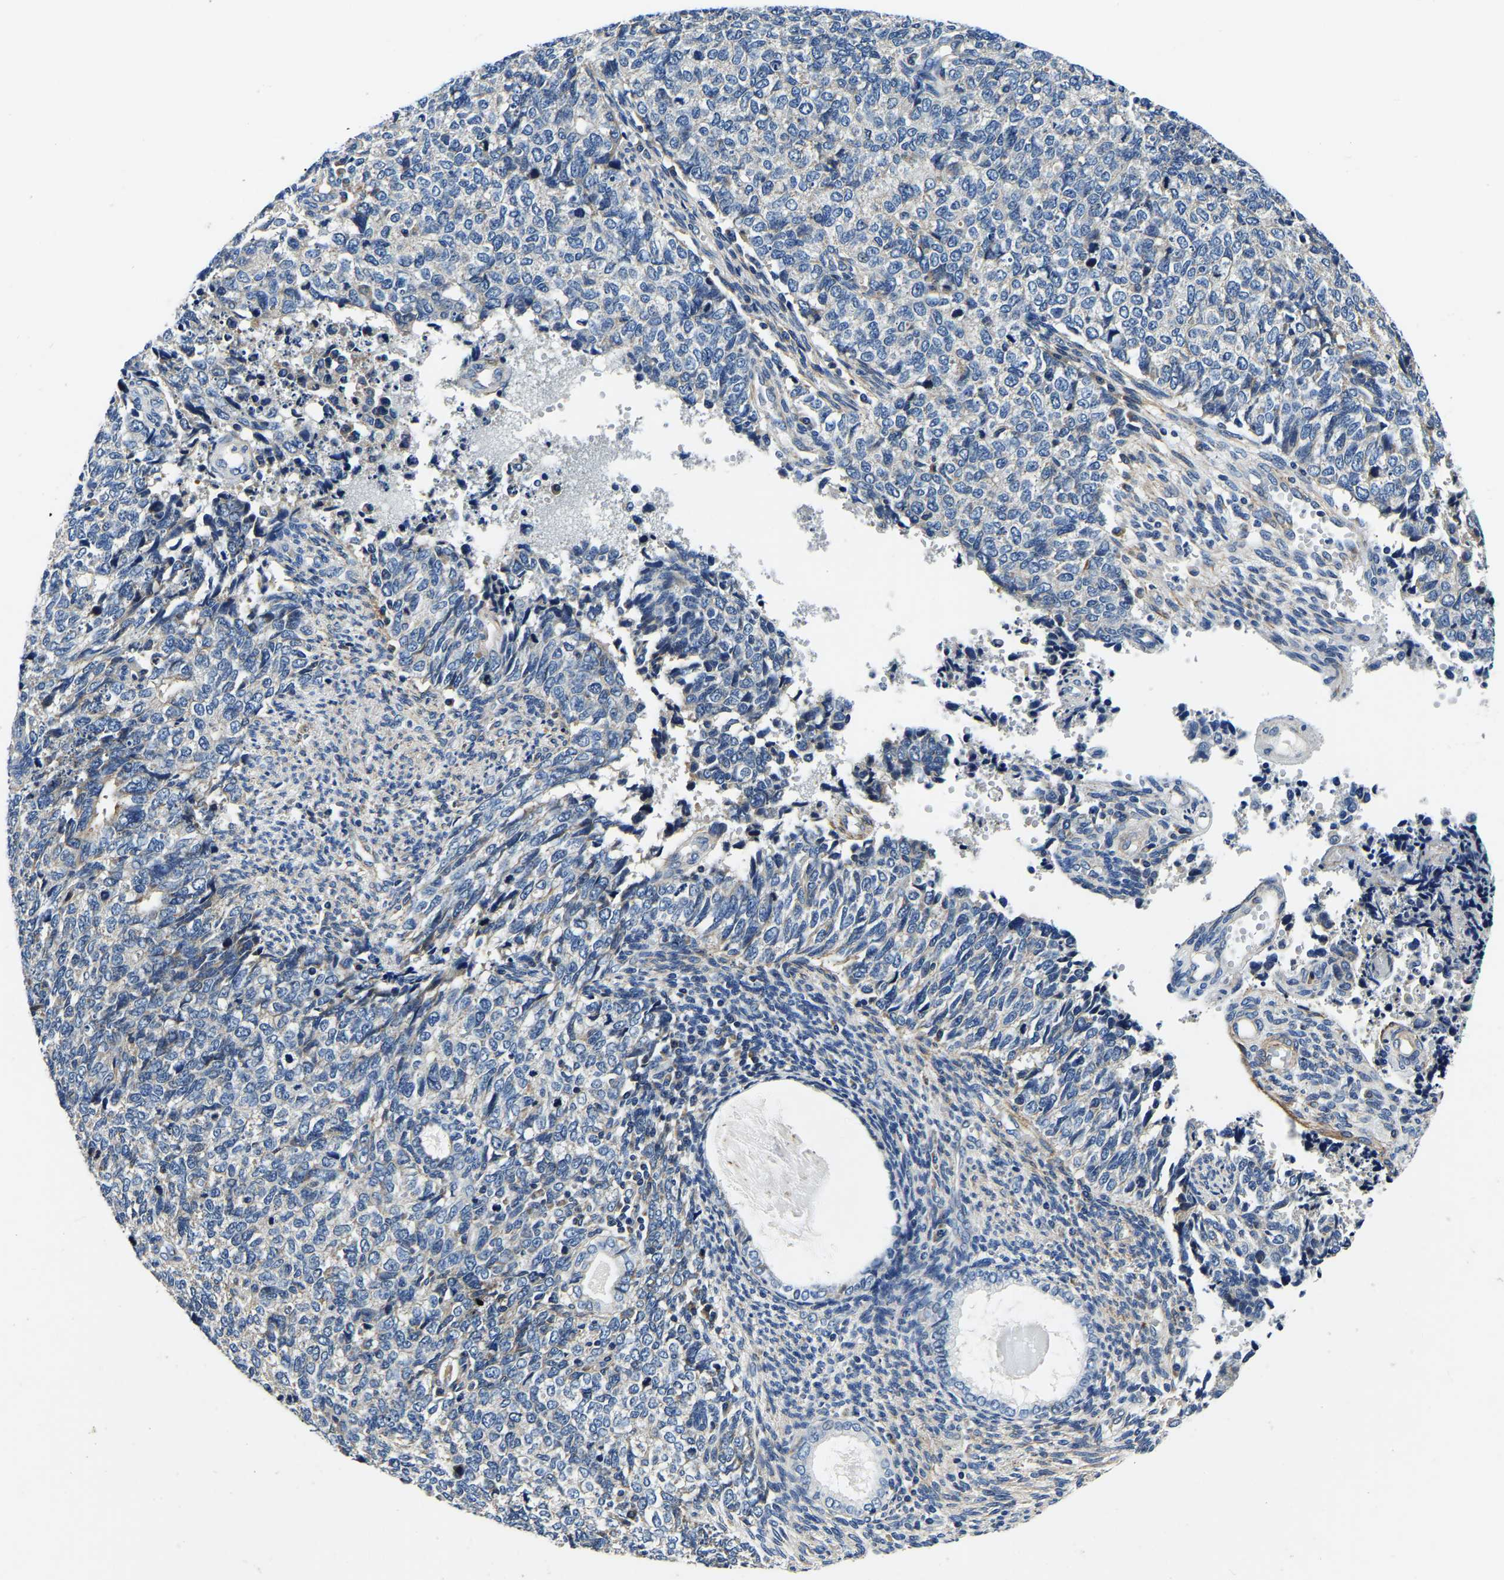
{"staining": {"intensity": "negative", "quantity": "none", "location": "none"}, "tissue": "cervical cancer", "cell_type": "Tumor cells", "image_type": "cancer", "snomed": [{"axis": "morphology", "description": "Squamous cell carcinoma, NOS"}, {"axis": "topography", "description": "Cervix"}], "caption": "Tumor cells show no significant protein positivity in cervical cancer (squamous cell carcinoma).", "gene": "KCTD17", "patient": {"sex": "female", "age": 63}}